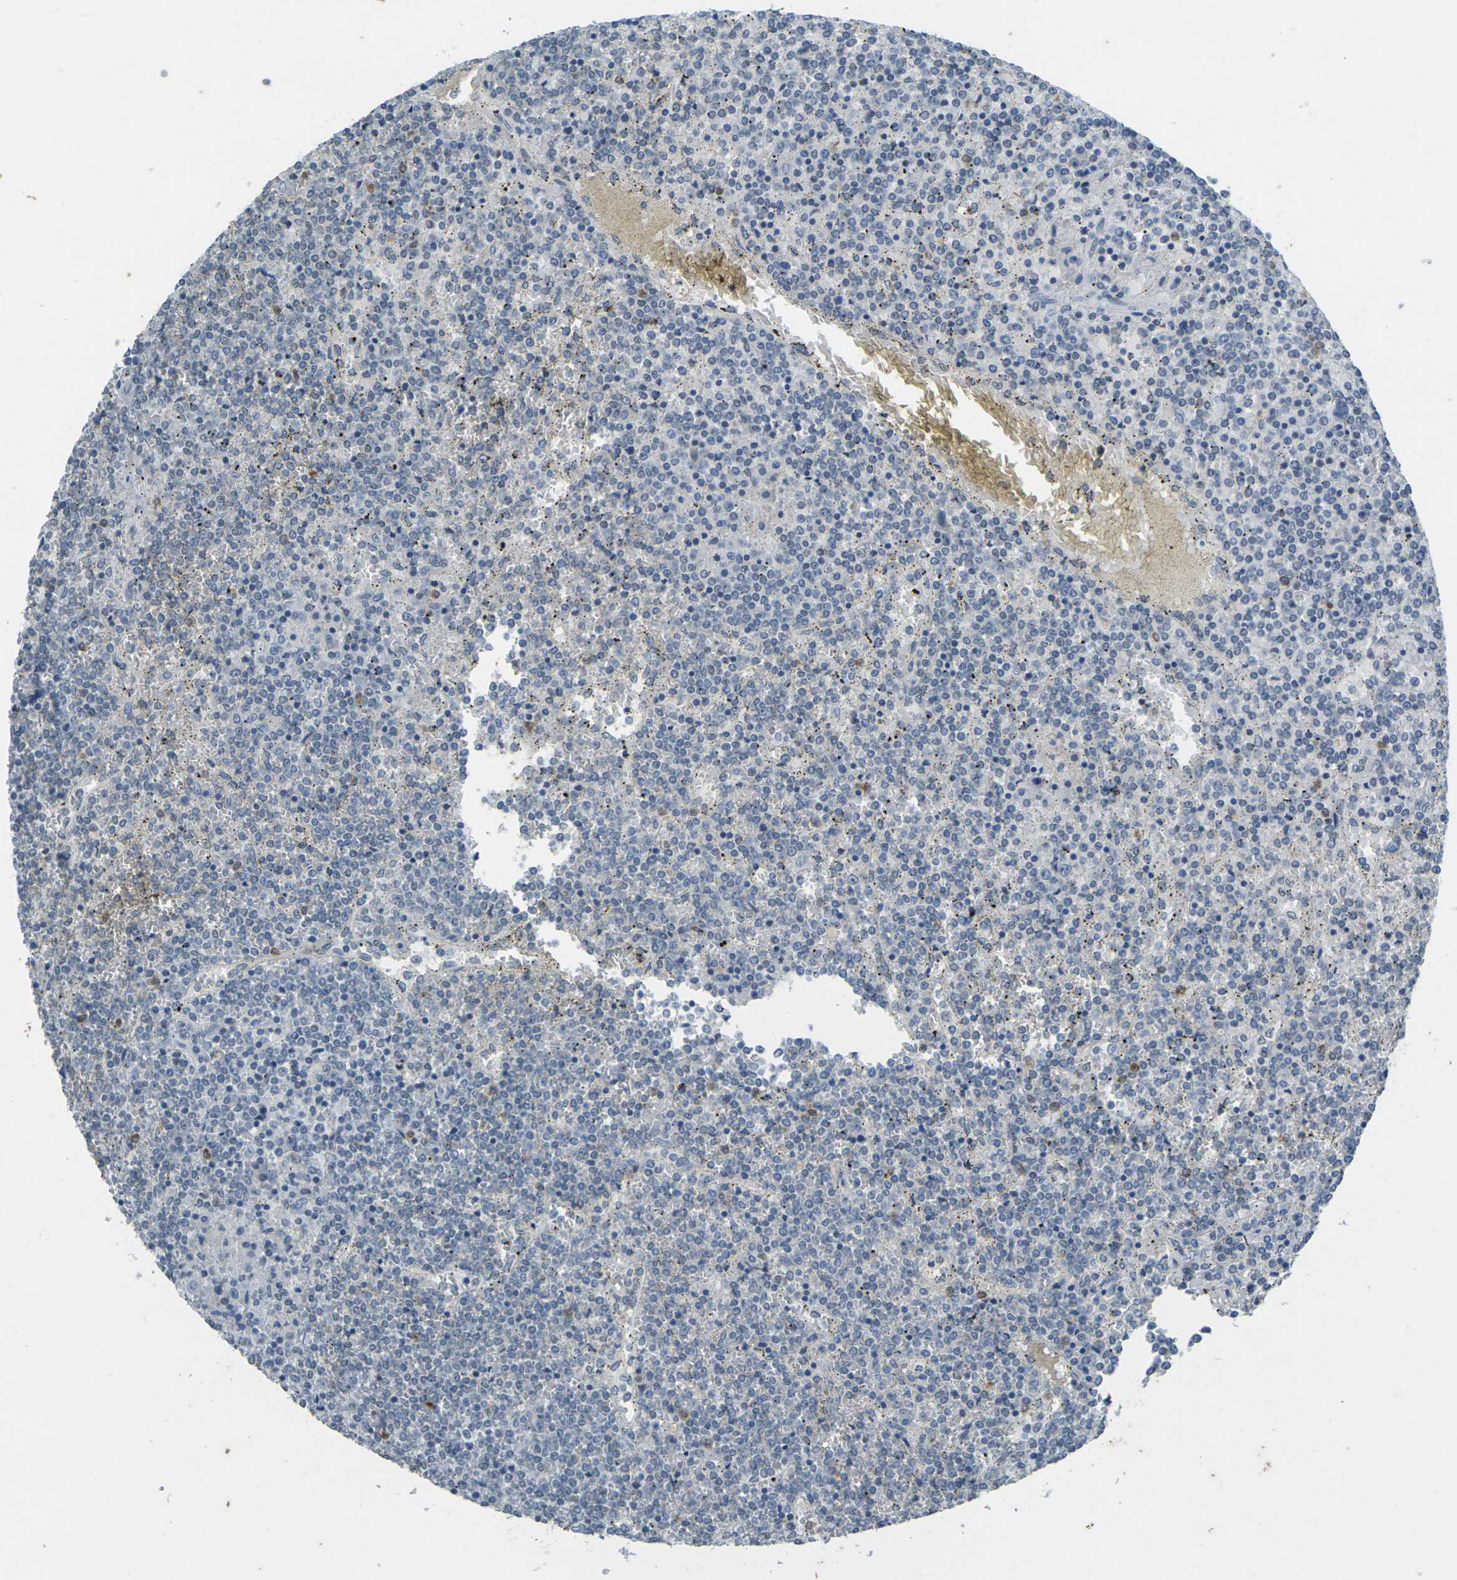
{"staining": {"intensity": "negative", "quantity": "none", "location": "none"}, "tissue": "lymphoma", "cell_type": "Tumor cells", "image_type": "cancer", "snomed": [{"axis": "morphology", "description": "Malignant lymphoma, non-Hodgkin's type, Low grade"}, {"axis": "topography", "description": "Spleen"}], "caption": "Malignant lymphoma, non-Hodgkin's type (low-grade) was stained to show a protein in brown. There is no significant staining in tumor cells. (DAB immunohistochemistry (IHC), high magnification).", "gene": "SPTBN2", "patient": {"sex": "female", "age": 19}}